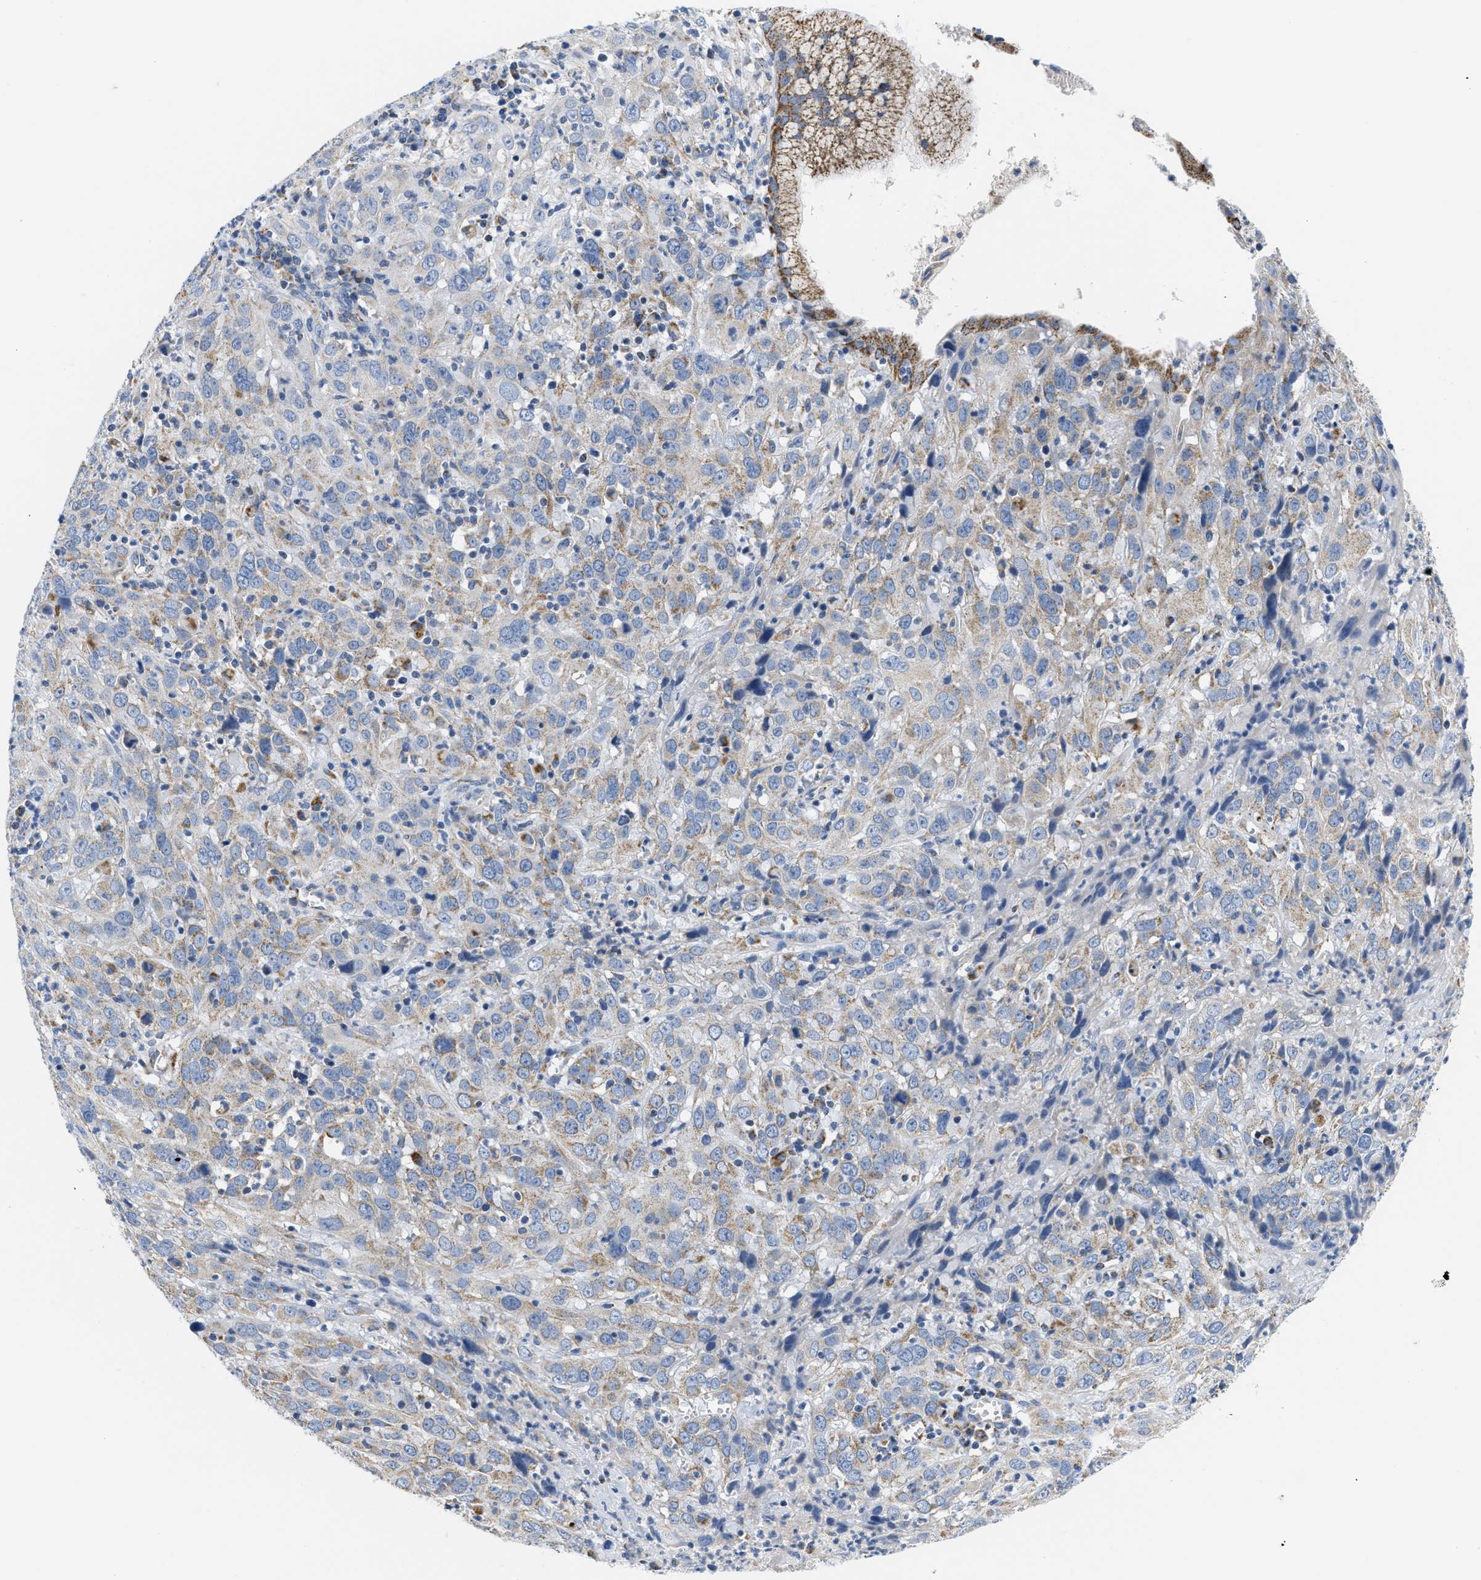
{"staining": {"intensity": "weak", "quantity": ">75%", "location": "cytoplasmic/membranous"}, "tissue": "cervical cancer", "cell_type": "Tumor cells", "image_type": "cancer", "snomed": [{"axis": "morphology", "description": "Squamous cell carcinoma, NOS"}, {"axis": "topography", "description": "Cervix"}], "caption": "Protein expression by immunohistochemistry (IHC) displays weak cytoplasmic/membranous expression in about >75% of tumor cells in squamous cell carcinoma (cervical). (brown staining indicates protein expression, while blue staining denotes nuclei).", "gene": "KCNJ5", "patient": {"sex": "female", "age": 32}}